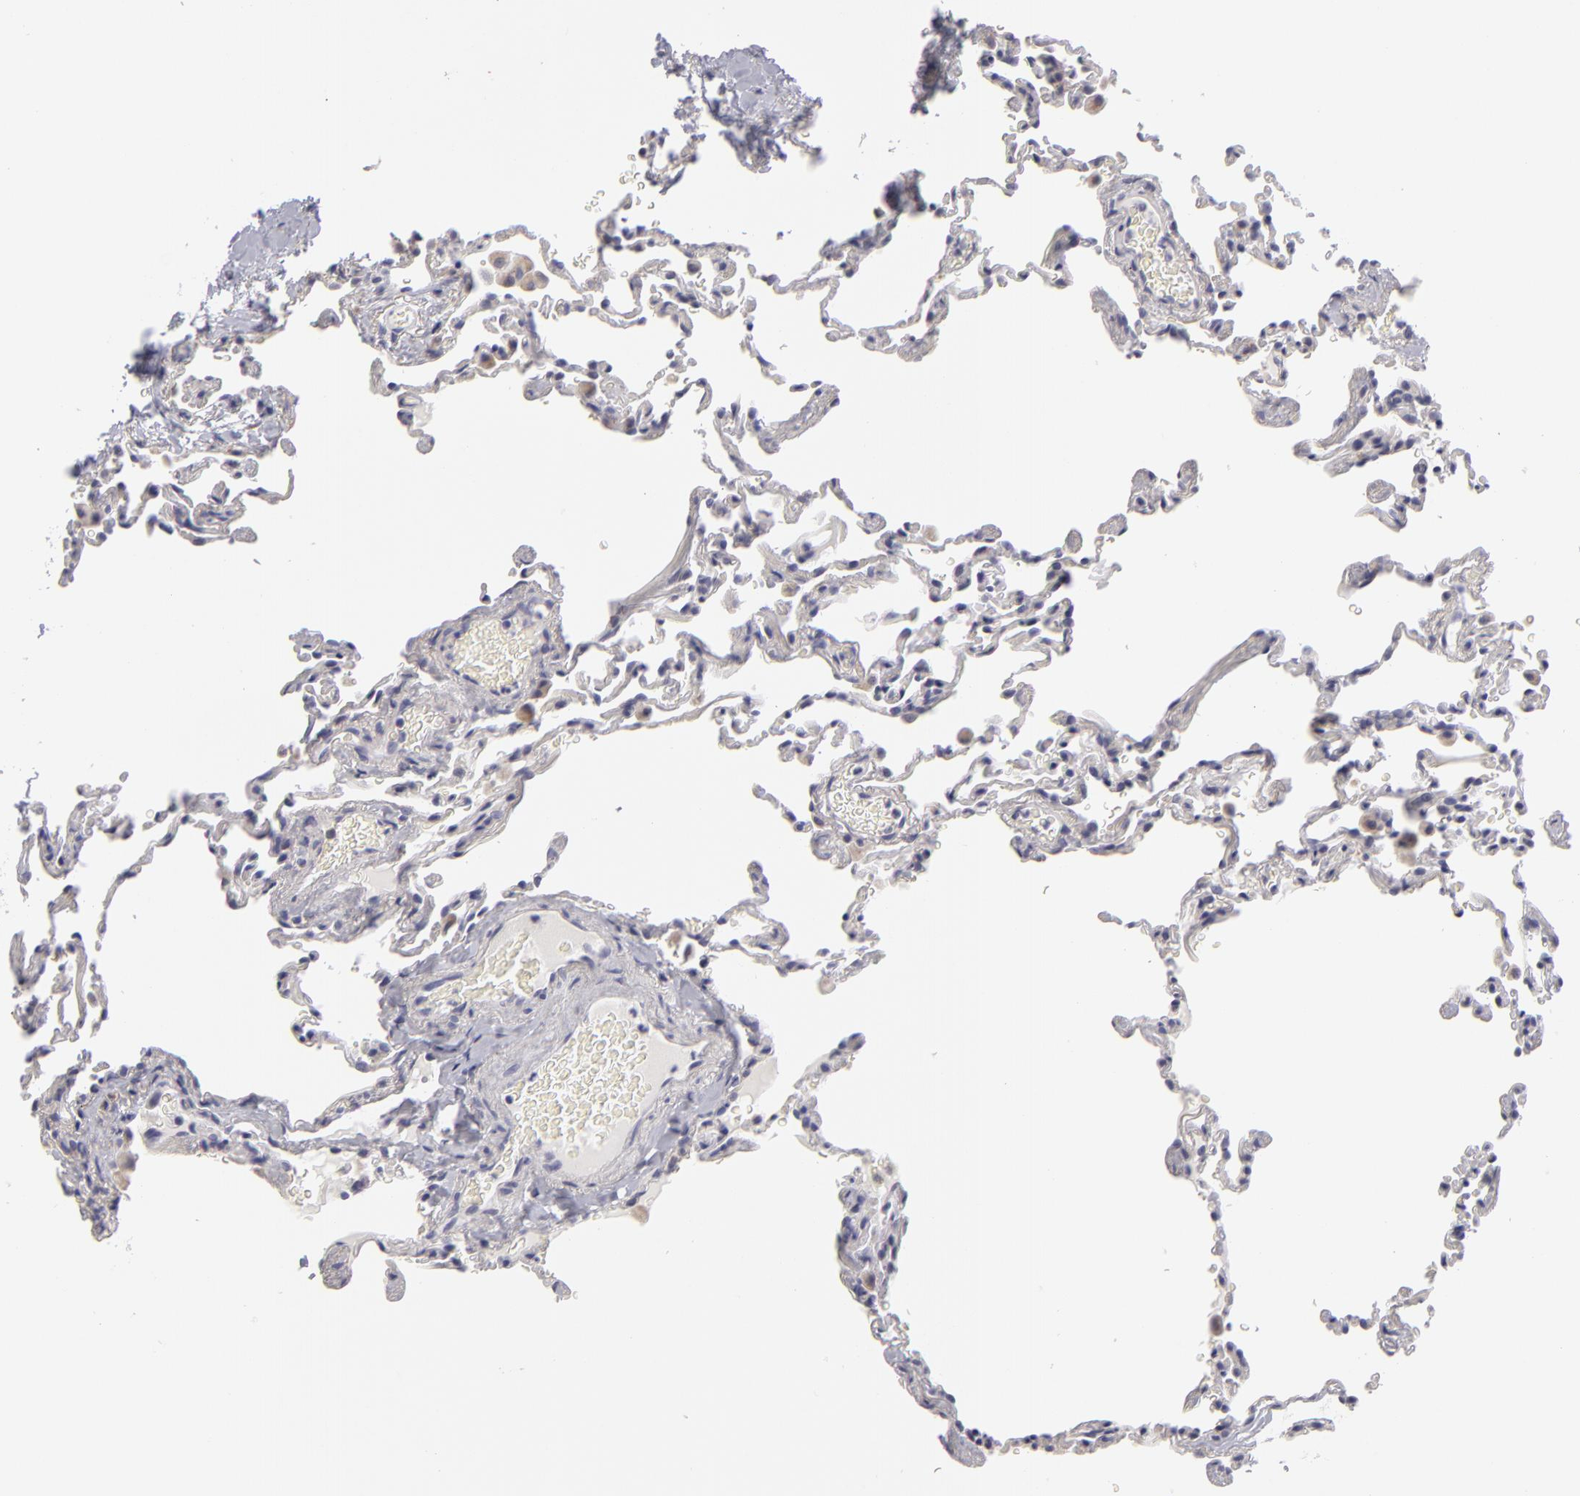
{"staining": {"intensity": "negative", "quantity": "none", "location": "none"}, "tissue": "lung", "cell_type": "Alveolar cells", "image_type": "normal", "snomed": [{"axis": "morphology", "description": "Normal tissue, NOS"}, {"axis": "topography", "description": "Lung"}], "caption": "Lung stained for a protein using immunohistochemistry (IHC) exhibits no positivity alveolar cells.", "gene": "ATP2B3", "patient": {"sex": "female", "age": 61}}